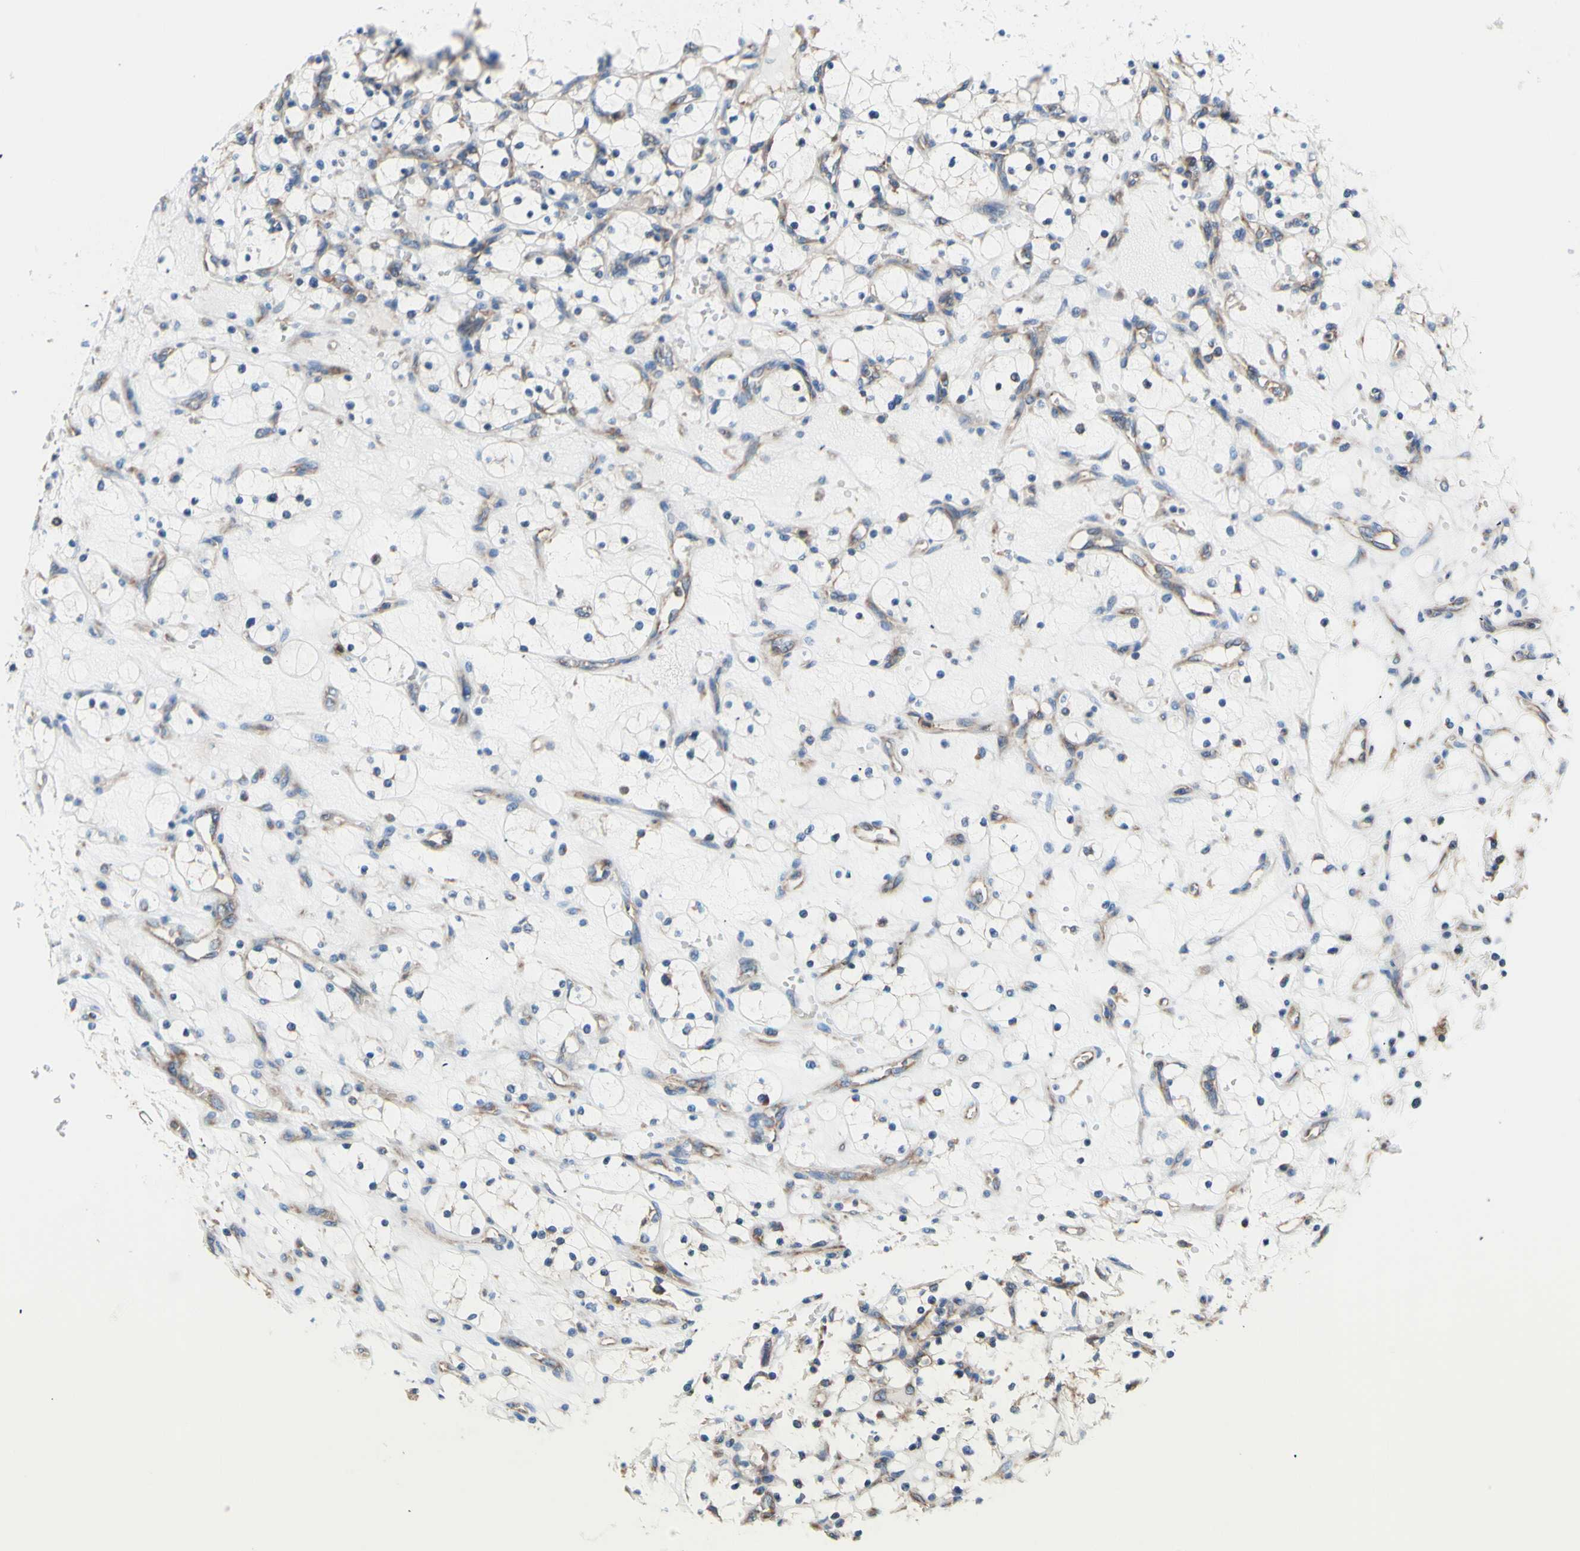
{"staining": {"intensity": "negative", "quantity": "none", "location": "none"}, "tissue": "renal cancer", "cell_type": "Tumor cells", "image_type": "cancer", "snomed": [{"axis": "morphology", "description": "Adenocarcinoma, NOS"}, {"axis": "topography", "description": "Kidney"}], "caption": "DAB immunohistochemical staining of human renal cancer (adenocarcinoma) displays no significant positivity in tumor cells. (DAB immunohistochemistry (IHC), high magnification).", "gene": "FMR1", "patient": {"sex": "female", "age": 69}}